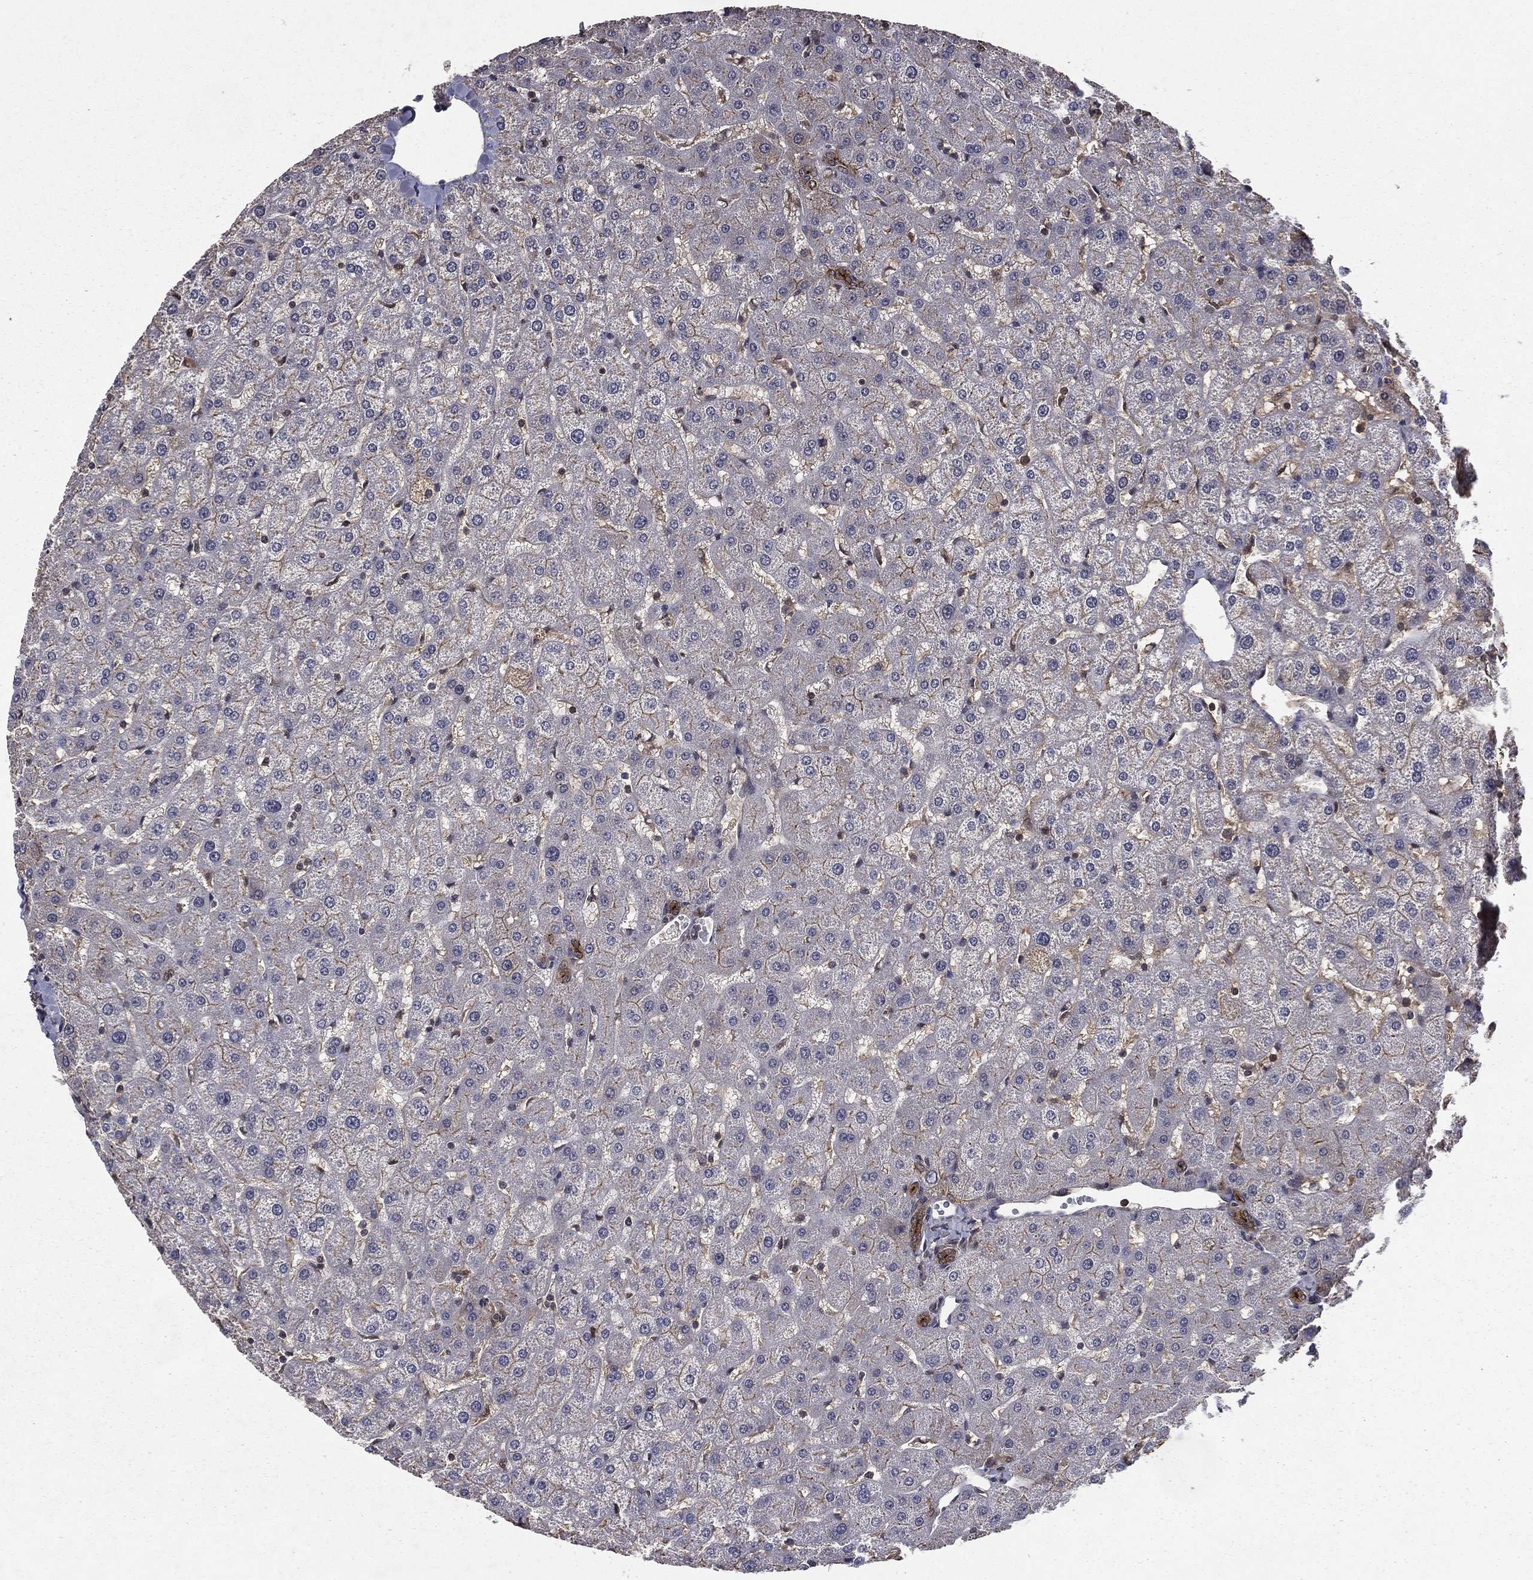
{"staining": {"intensity": "moderate", "quantity": ">75%", "location": "cytoplasmic/membranous"}, "tissue": "liver", "cell_type": "Cholangiocytes", "image_type": "normal", "snomed": [{"axis": "morphology", "description": "Normal tissue, NOS"}, {"axis": "topography", "description": "Liver"}], "caption": "The micrograph shows immunohistochemical staining of unremarkable liver. There is moderate cytoplasmic/membranous expression is identified in approximately >75% of cholangiocytes. The staining was performed using DAB (3,3'-diaminobenzidine) to visualize the protein expression in brown, while the nuclei were stained in blue with hematoxylin (Magnification: 20x).", "gene": "FGD1", "patient": {"sex": "female", "age": 50}}